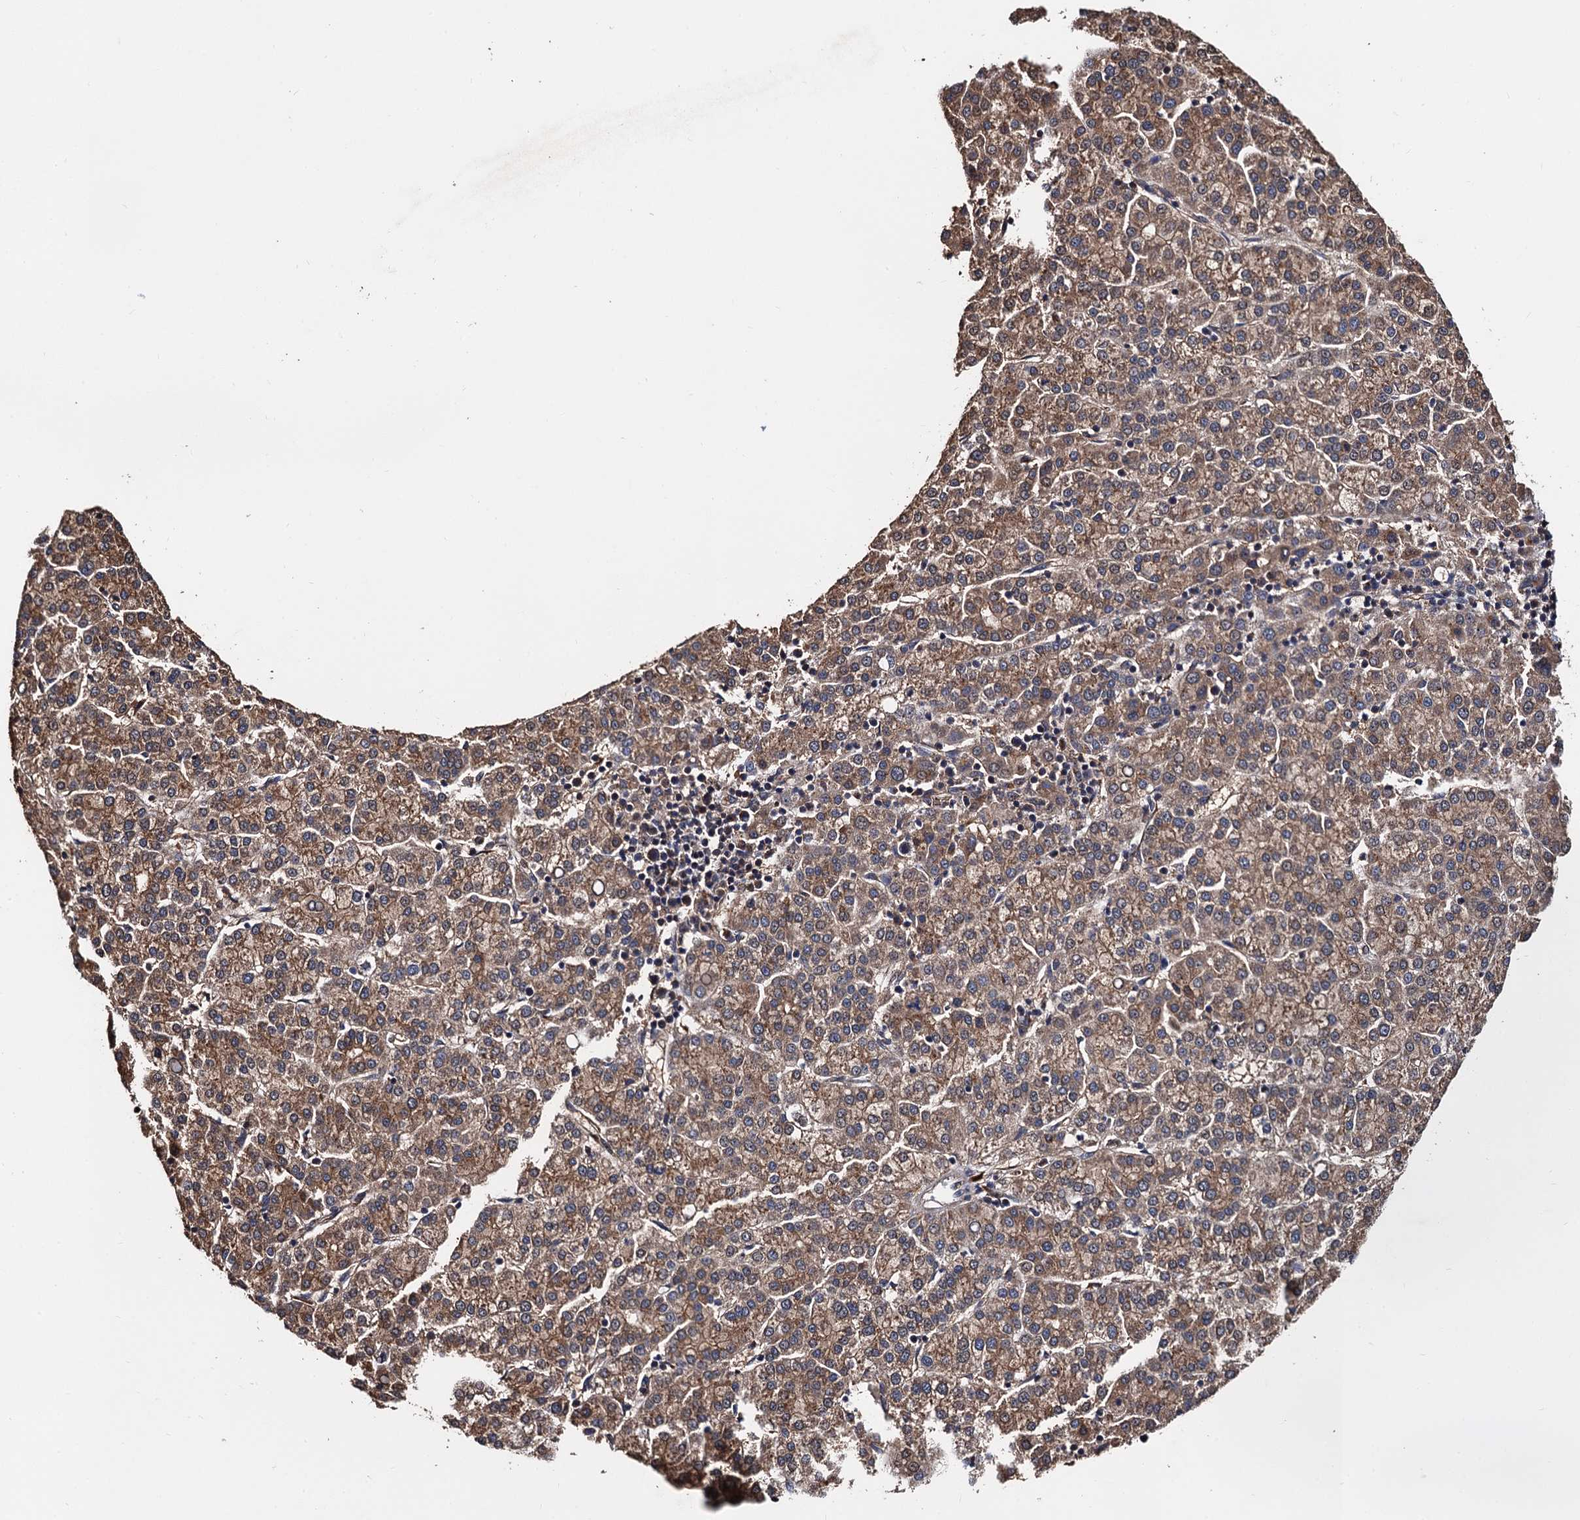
{"staining": {"intensity": "moderate", "quantity": ">75%", "location": "cytoplasmic/membranous"}, "tissue": "liver cancer", "cell_type": "Tumor cells", "image_type": "cancer", "snomed": [{"axis": "morphology", "description": "Carcinoma, Hepatocellular, NOS"}, {"axis": "topography", "description": "Liver"}], "caption": "A micrograph of hepatocellular carcinoma (liver) stained for a protein reveals moderate cytoplasmic/membranous brown staining in tumor cells.", "gene": "MIER2", "patient": {"sex": "female", "age": 58}}